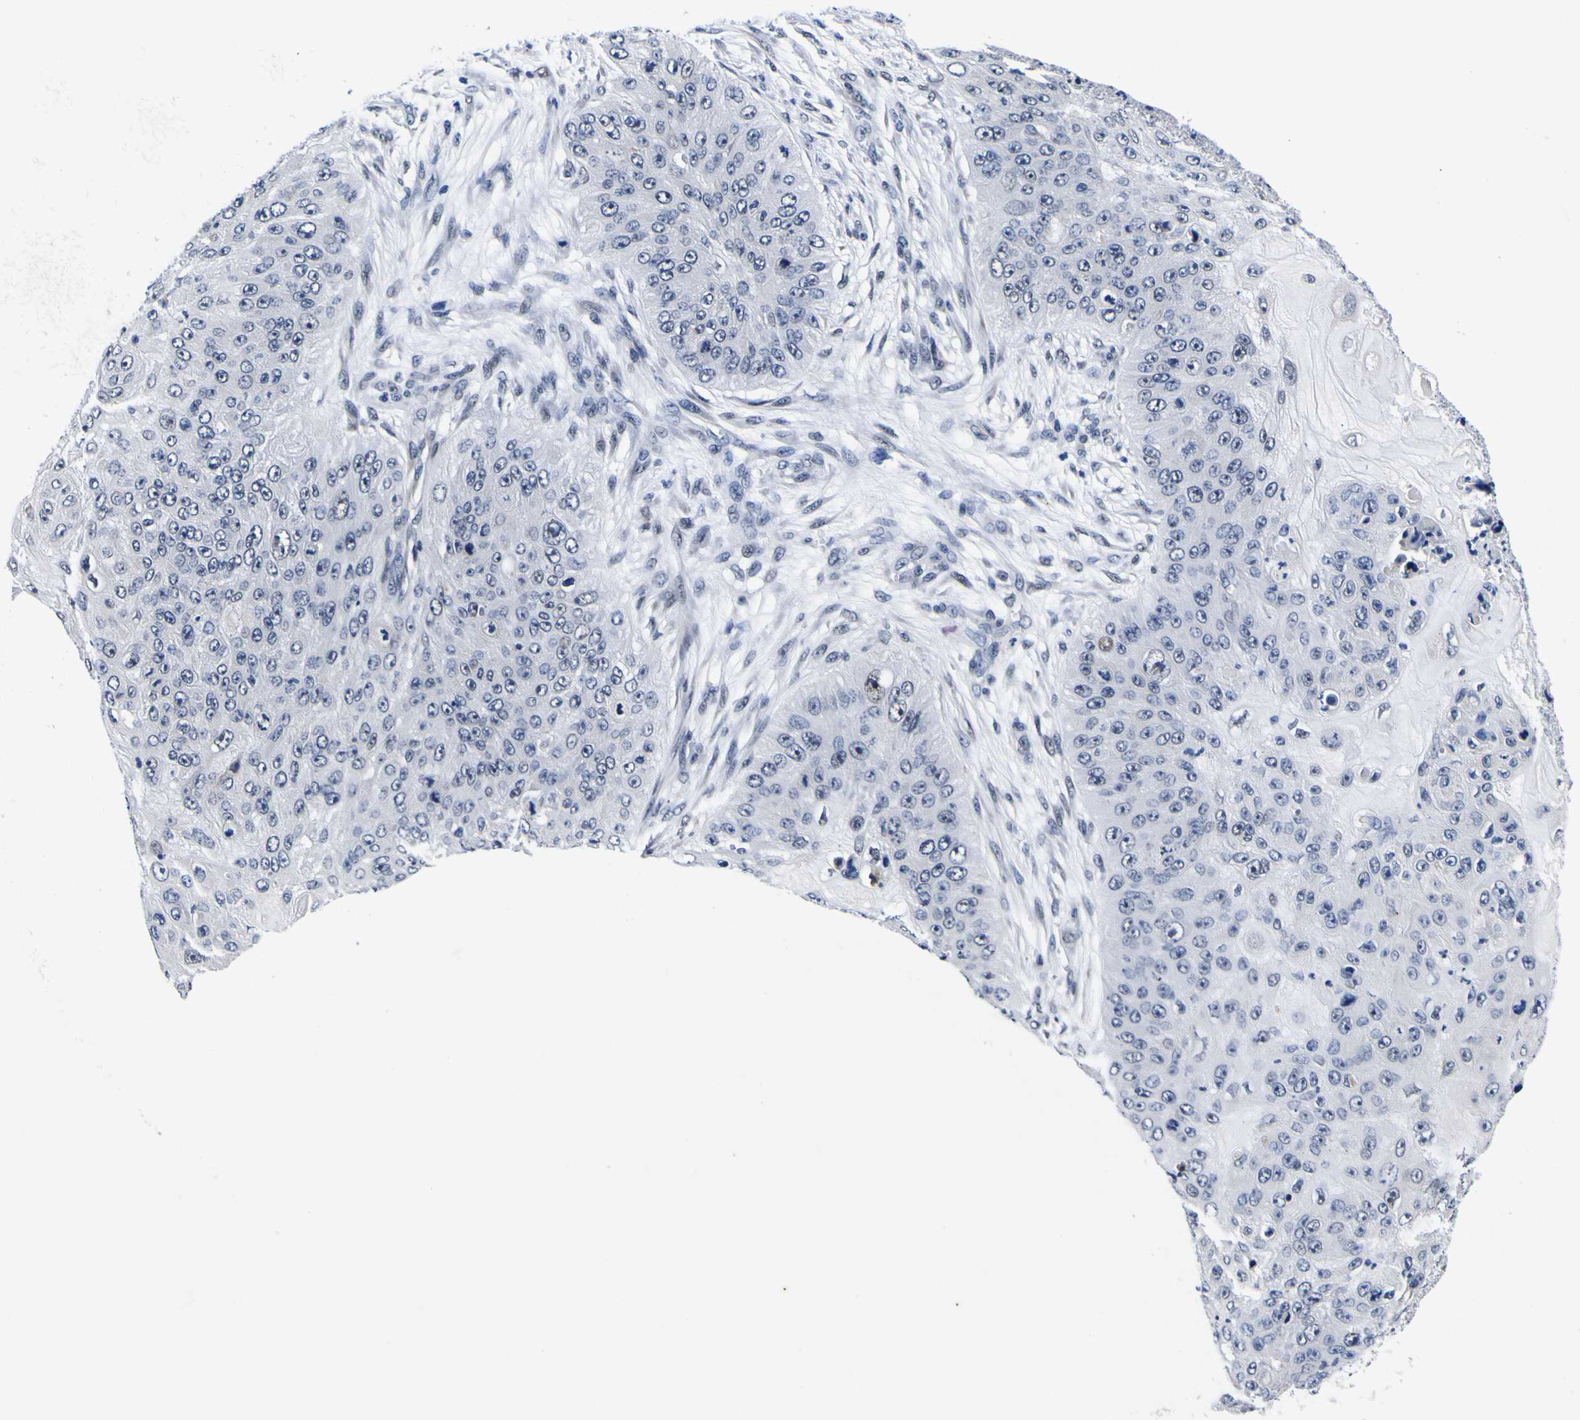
{"staining": {"intensity": "negative", "quantity": "none", "location": "none"}, "tissue": "skin cancer", "cell_type": "Tumor cells", "image_type": "cancer", "snomed": [{"axis": "morphology", "description": "Squamous cell carcinoma, NOS"}, {"axis": "topography", "description": "Skin"}], "caption": "IHC of skin cancer (squamous cell carcinoma) shows no positivity in tumor cells.", "gene": "IGFLR1", "patient": {"sex": "female", "age": 80}}